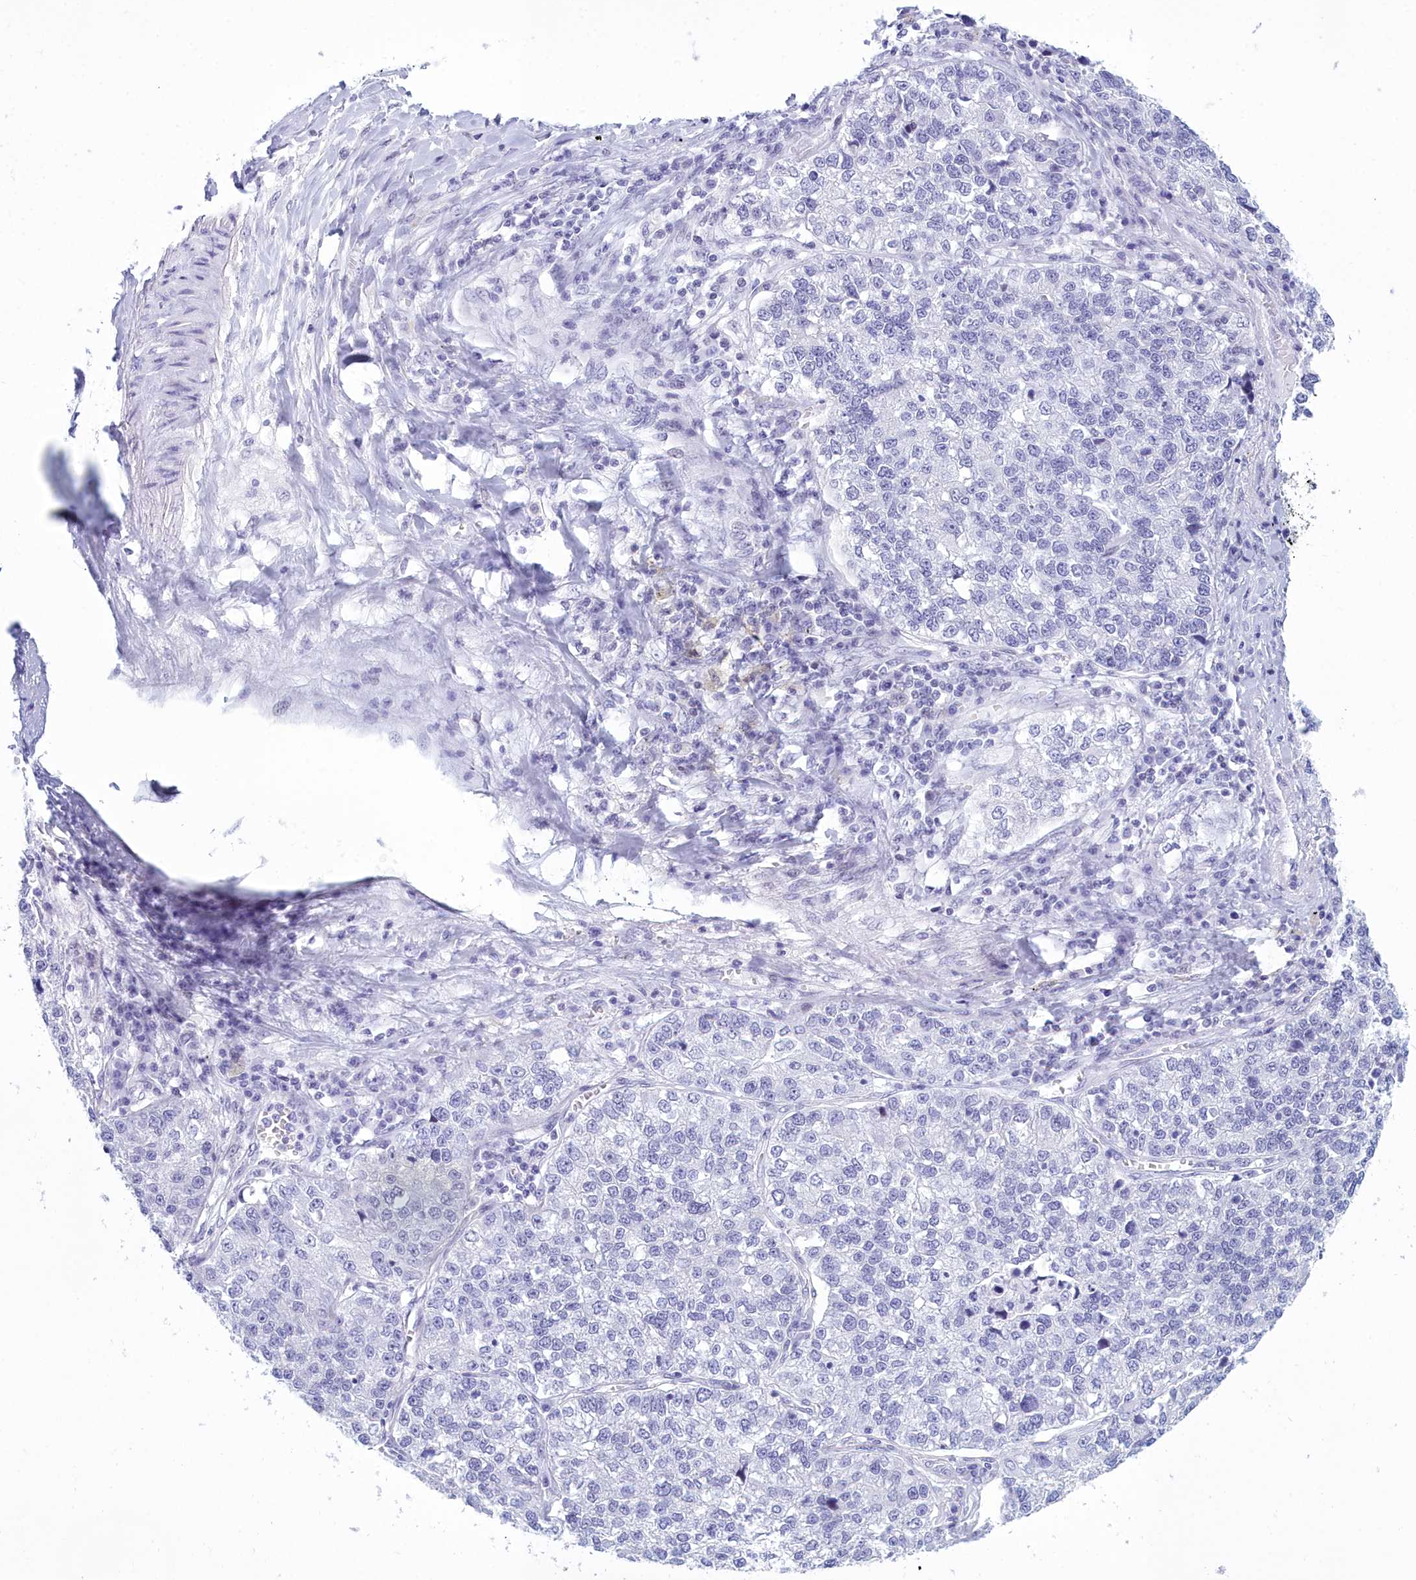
{"staining": {"intensity": "negative", "quantity": "none", "location": "none"}, "tissue": "lung cancer", "cell_type": "Tumor cells", "image_type": "cancer", "snomed": [{"axis": "morphology", "description": "Adenocarcinoma, NOS"}, {"axis": "topography", "description": "Lung"}], "caption": "The immunohistochemistry photomicrograph has no significant staining in tumor cells of lung adenocarcinoma tissue.", "gene": "SNX20", "patient": {"sex": "male", "age": 49}}